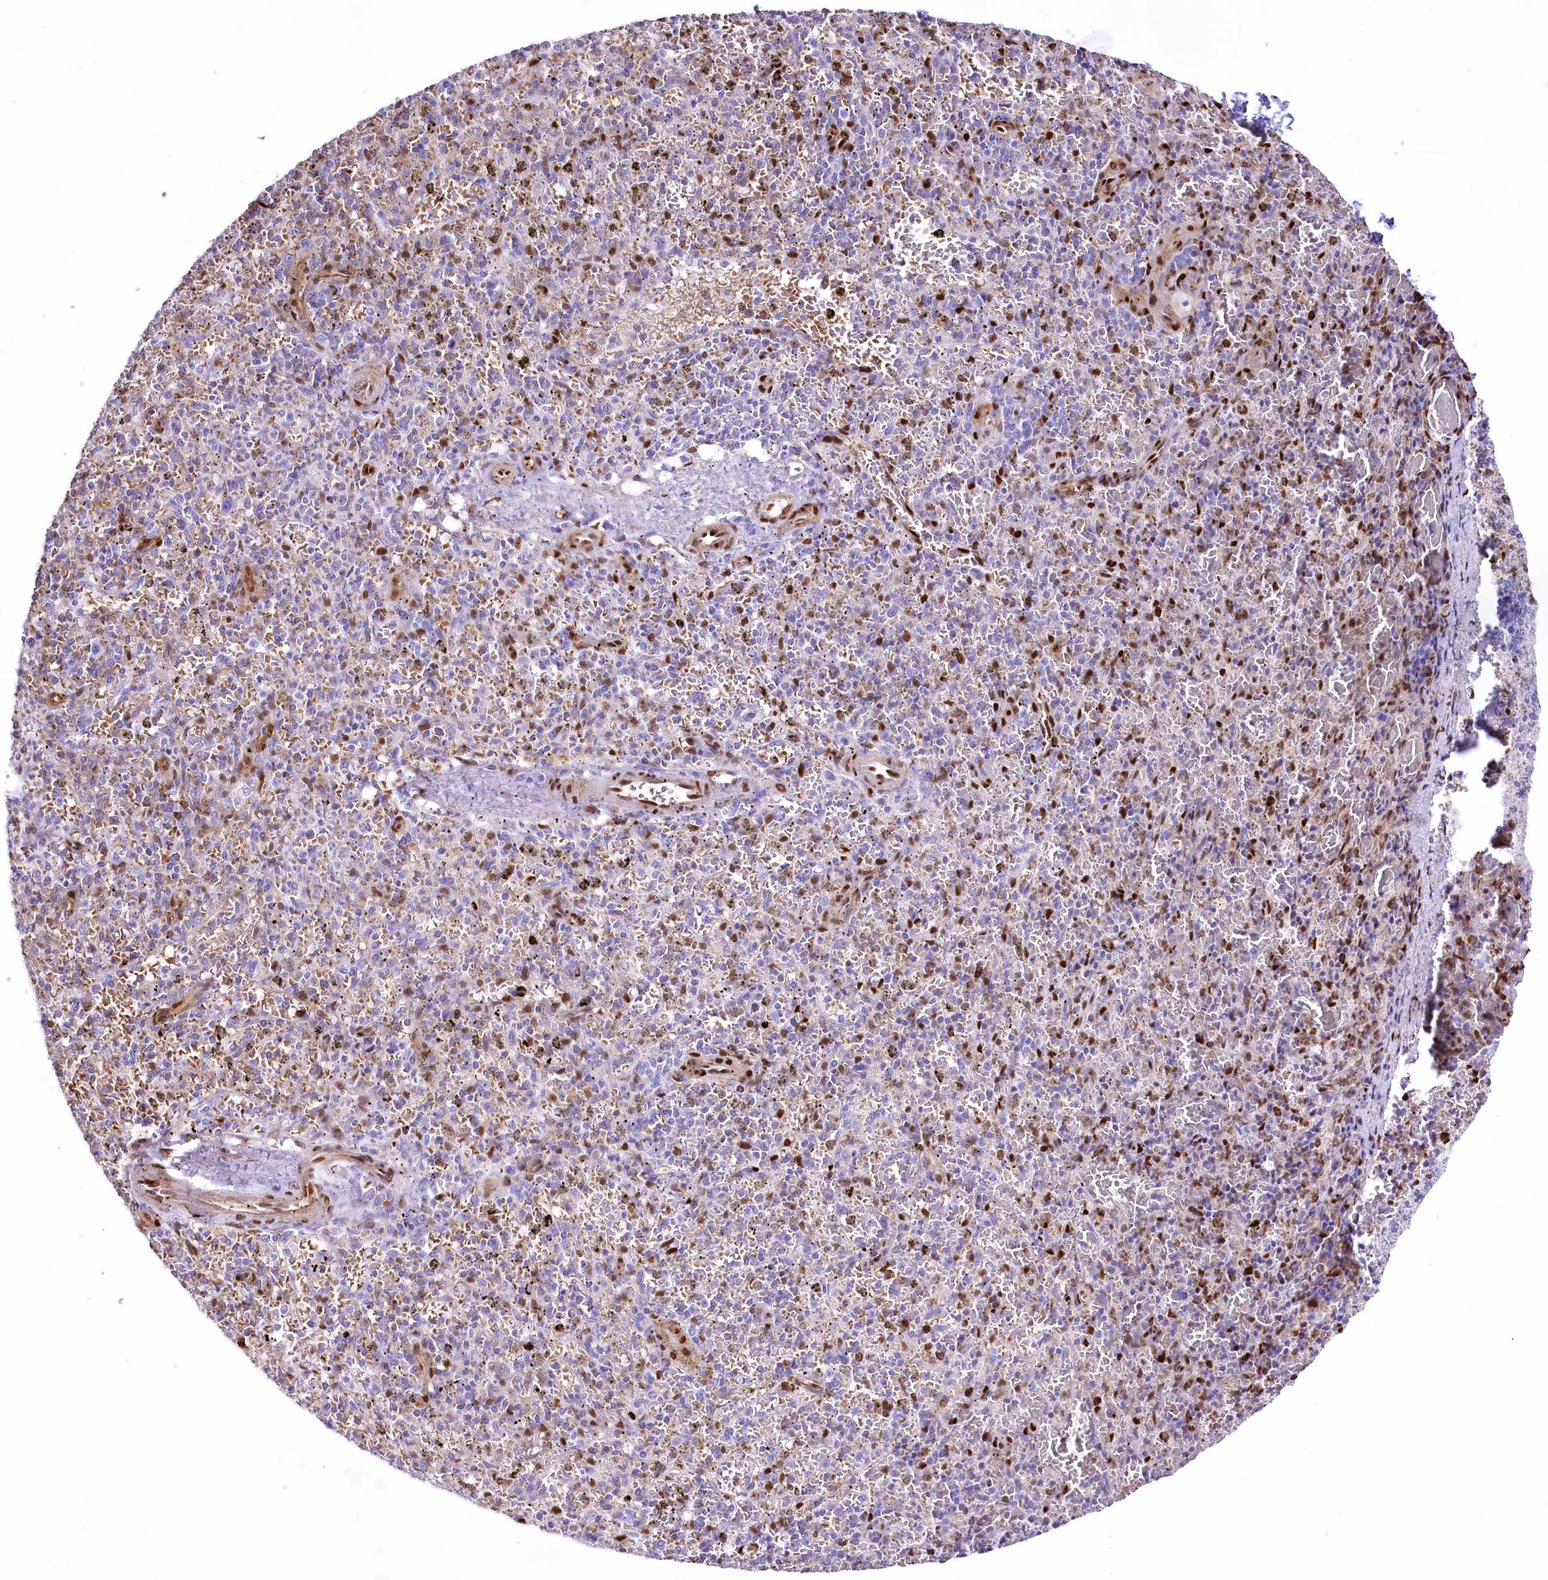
{"staining": {"intensity": "moderate", "quantity": "<25%", "location": "nuclear"}, "tissue": "spleen", "cell_type": "Cells in red pulp", "image_type": "normal", "snomed": [{"axis": "morphology", "description": "Normal tissue, NOS"}, {"axis": "topography", "description": "Spleen"}], "caption": "IHC of benign spleen exhibits low levels of moderate nuclear expression in approximately <25% of cells in red pulp. The staining was performed using DAB (3,3'-diaminobenzidine) to visualize the protein expression in brown, while the nuclei were stained in blue with hematoxylin (Magnification: 20x).", "gene": "PTMS", "patient": {"sex": "male", "age": 72}}